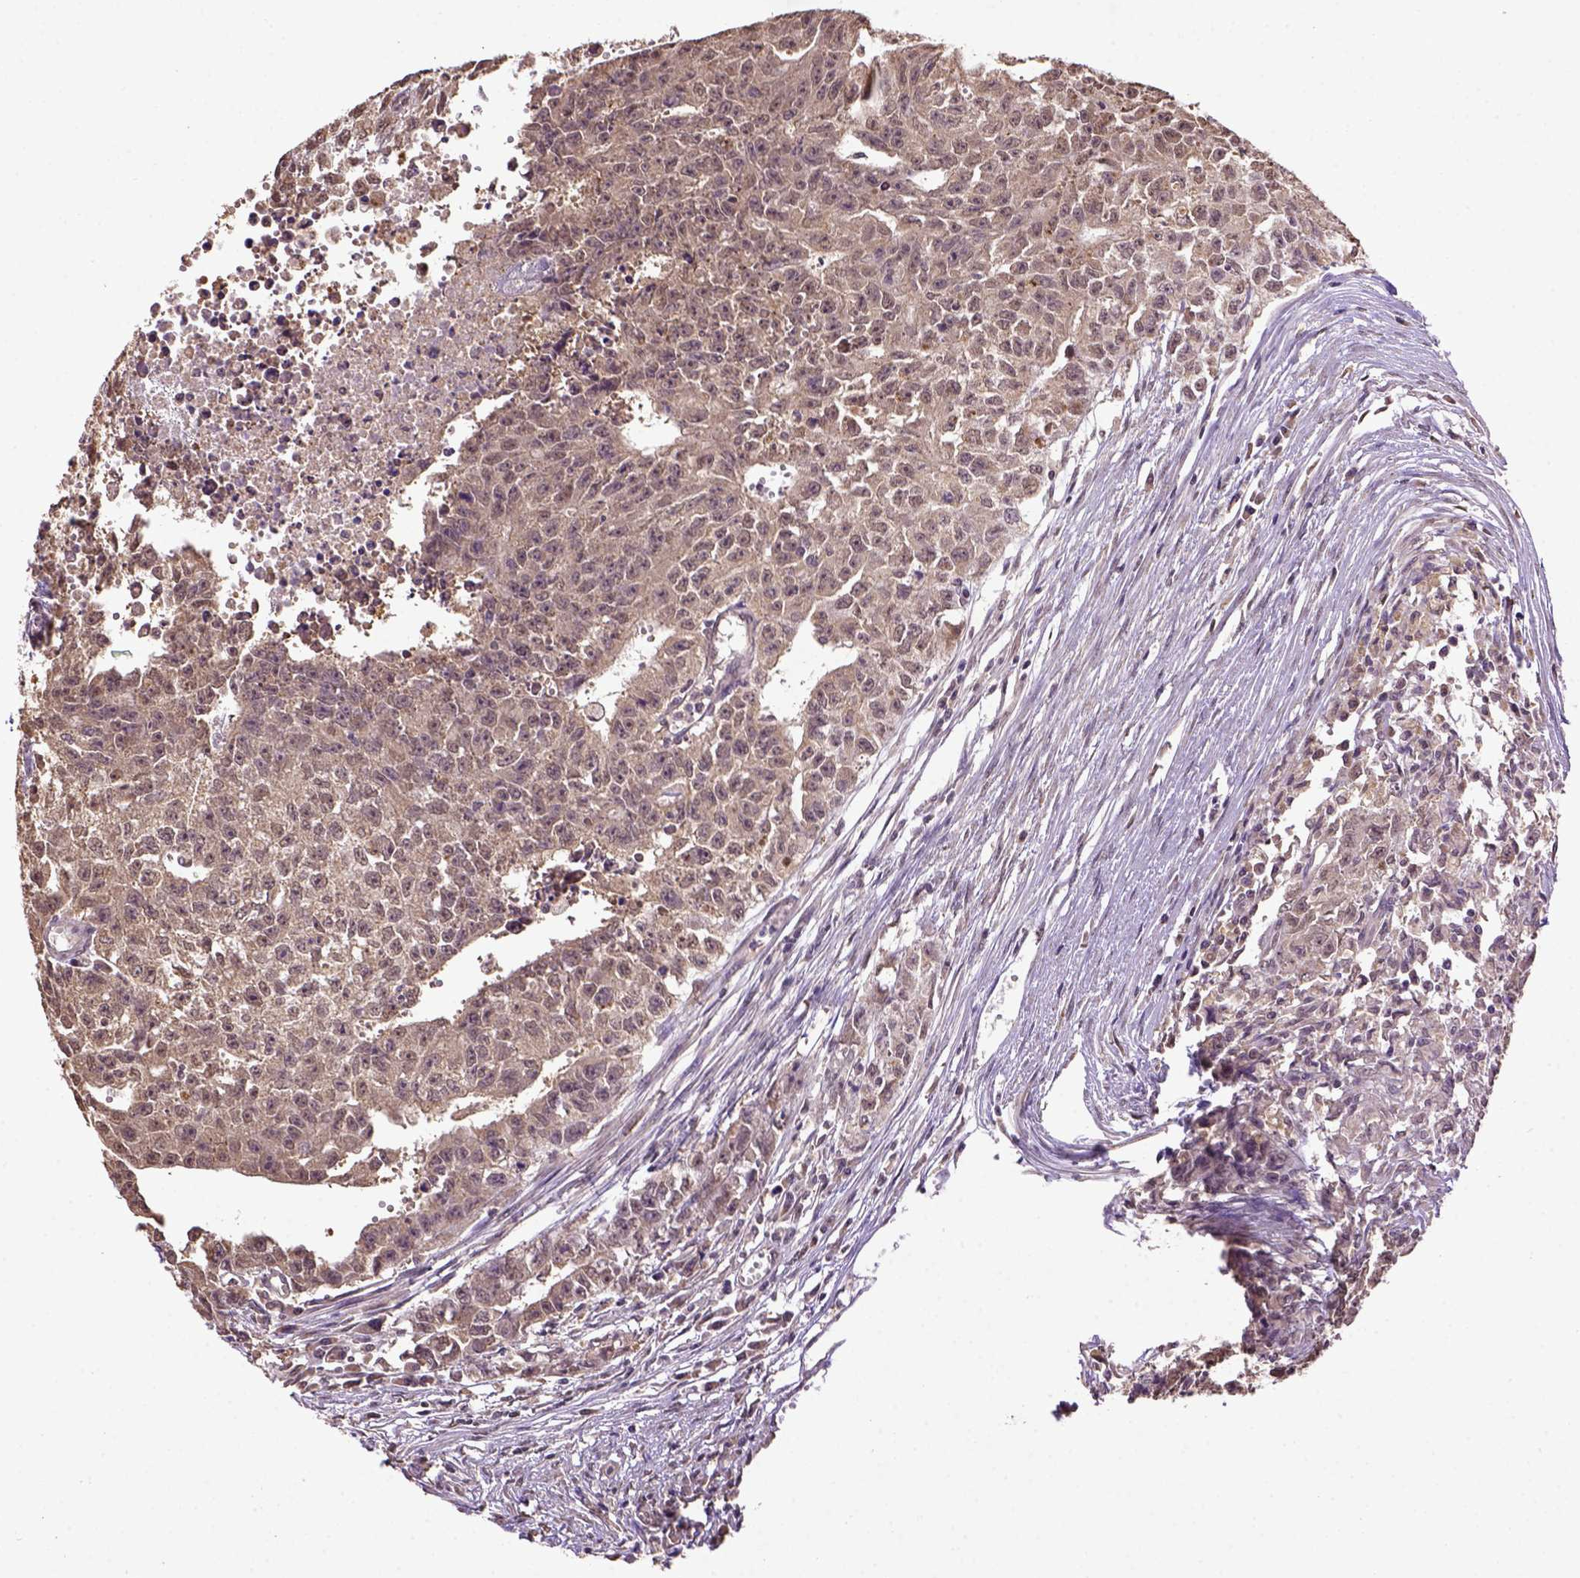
{"staining": {"intensity": "weak", "quantity": ">75%", "location": "cytoplasmic/membranous"}, "tissue": "testis cancer", "cell_type": "Tumor cells", "image_type": "cancer", "snomed": [{"axis": "morphology", "description": "Carcinoma, Embryonal, NOS"}, {"axis": "morphology", "description": "Teratoma, malignant, NOS"}, {"axis": "topography", "description": "Testis"}], "caption": "Weak cytoplasmic/membranous expression for a protein is seen in approximately >75% of tumor cells of testis cancer (teratoma (malignant)) using immunohistochemistry (IHC).", "gene": "WDR17", "patient": {"sex": "male", "age": 24}}